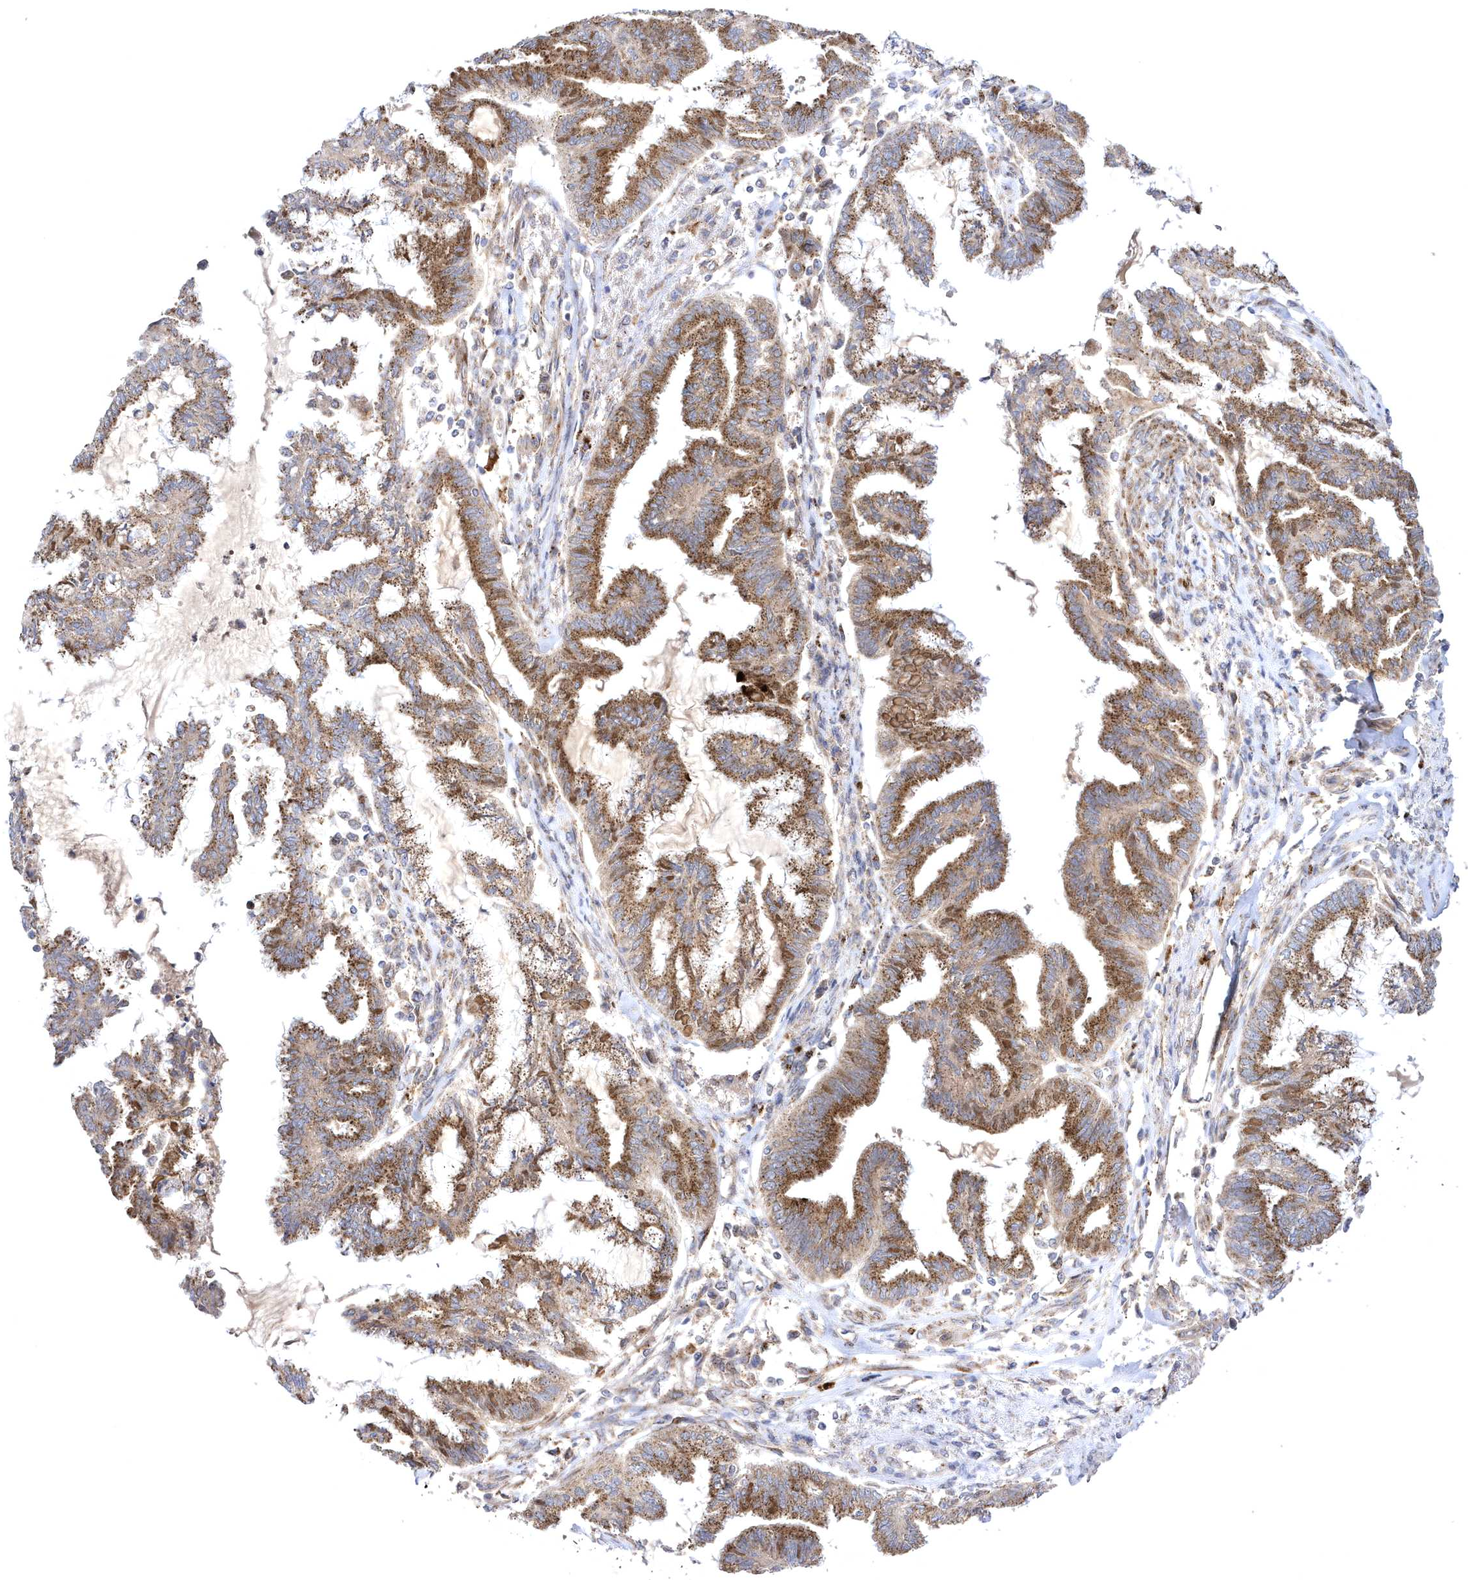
{"staining": {"intensity": "moderate", "quantity": ">75%", "location": "cytoplasmic/membranous"}, "tissue": "endometrial cancer", "cell_type": "Tumor cells", "image_type": "cancer", "snomed": [{"axis": "morphology", "description": "Adenocarcinoma, NOS"}, {"axis": "topography", "description": "Endometrium"}], "caption": "Approximately >75% of tumor cells in adenocarcinoma (endometrial) show moderate cytoplasmic/membranous protein expression as visualized by brown immunohistochemical staining.", "gene": "COPB2", "patient": {"sex": "female", "age": 86}}